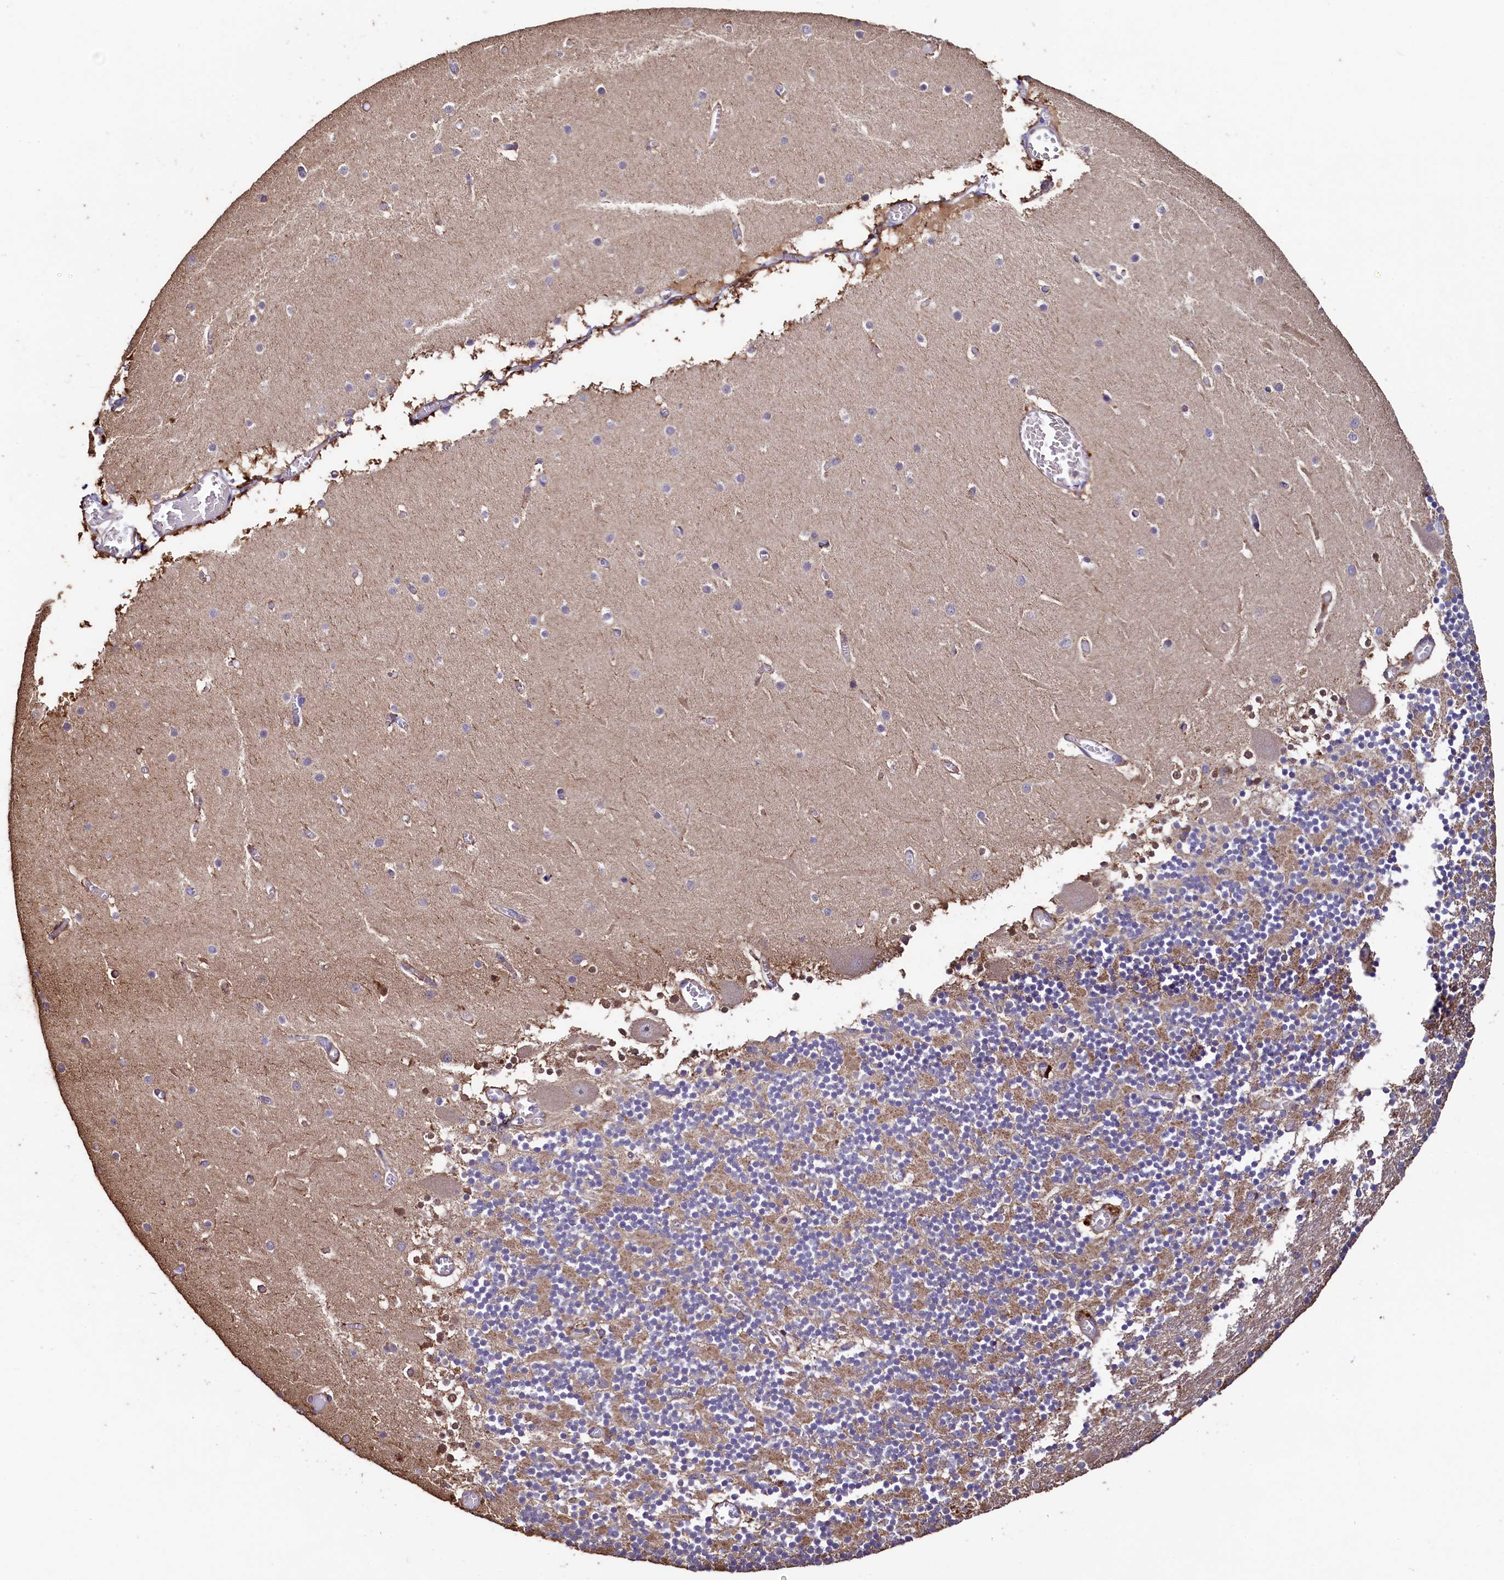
{"staining": {"intensity": "weak", "quantity": "25%-75%", "location": "cytoplasmic/membranous"}, "tissue": "cerebellum", "cell_type": "Cells in granular layer", "image_type": "normal", "snomed": [{"axis": "morphology", "description": "Normal tissue, NOS"}, {"axis": "topography", "description": "Cerebellum"}], "caption": "Immunohistochemistry (DAB) staining of benign human cerebellum reveals weak cytoplasmic/membranous protein expression in approximately 25%-75% of cells in granular layer.", "gene": "TMEM98", "patient": {"sex": "female", "age": 28}}